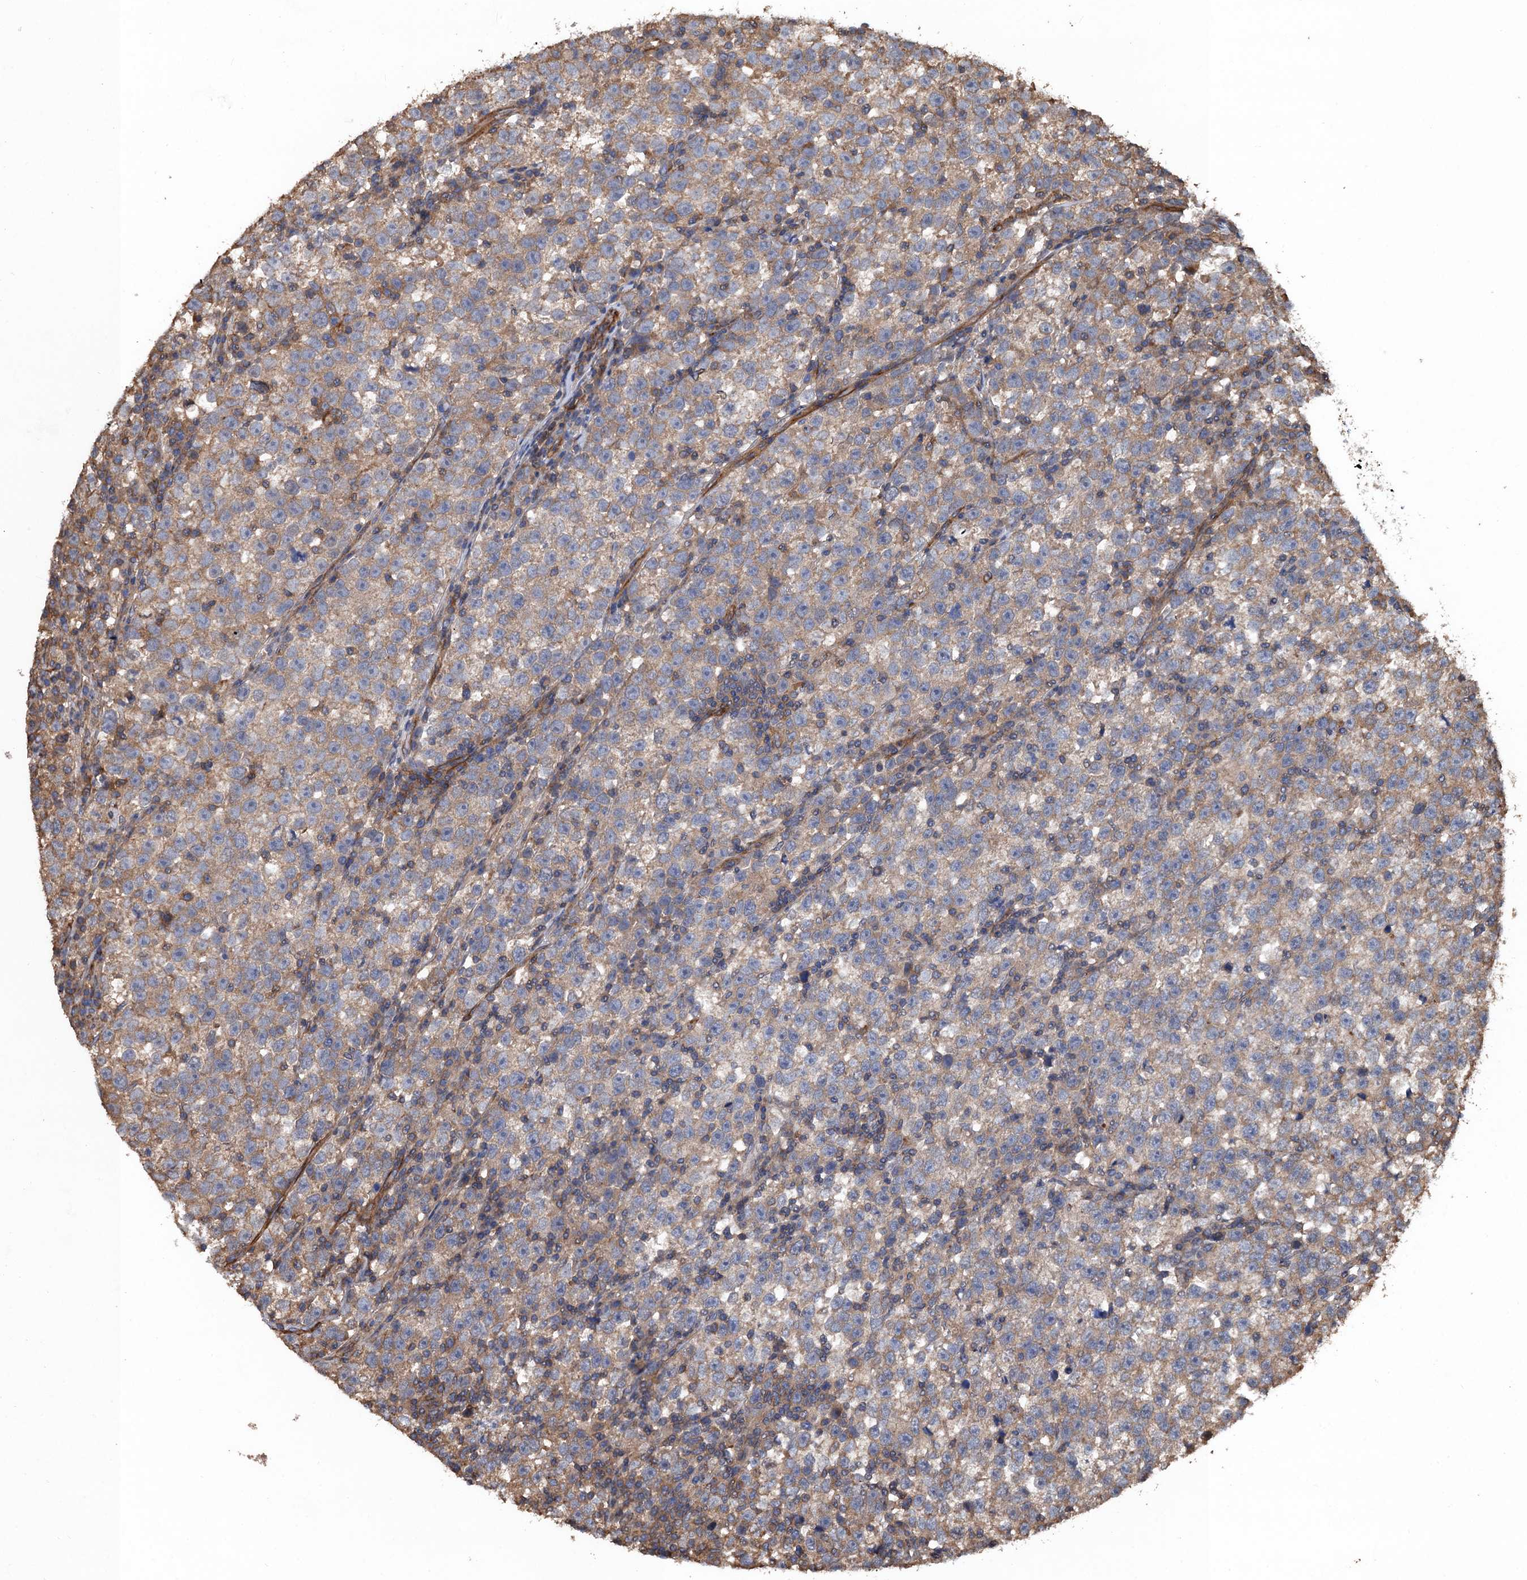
{"staining": {"intensity": "weak", "quantity": "25%-75%", "location": "cytoplasmic/membranous"}, "tissue": "testis cancer", "cell_type": "Tumor cells", "image_type": "cancer", "snomed": [{"axis": "morphology", "description": "Normal tissue, NOS"}, {"axis": "morphology", "description": "Seminoma, NOS"}, {"axis": "topography", "description": "Testis"}], "caption": "Immunohistochemistry (DAB (3,3'-diaminobenzidine)) staining of human testis cancer (seminoma) reveals weak cytoplasmic/membranous protein positivity in approximately 25%-75% of tumor cells.", "gene": "PPP4R1", "patient": {"sex": "male", "age": 43}}